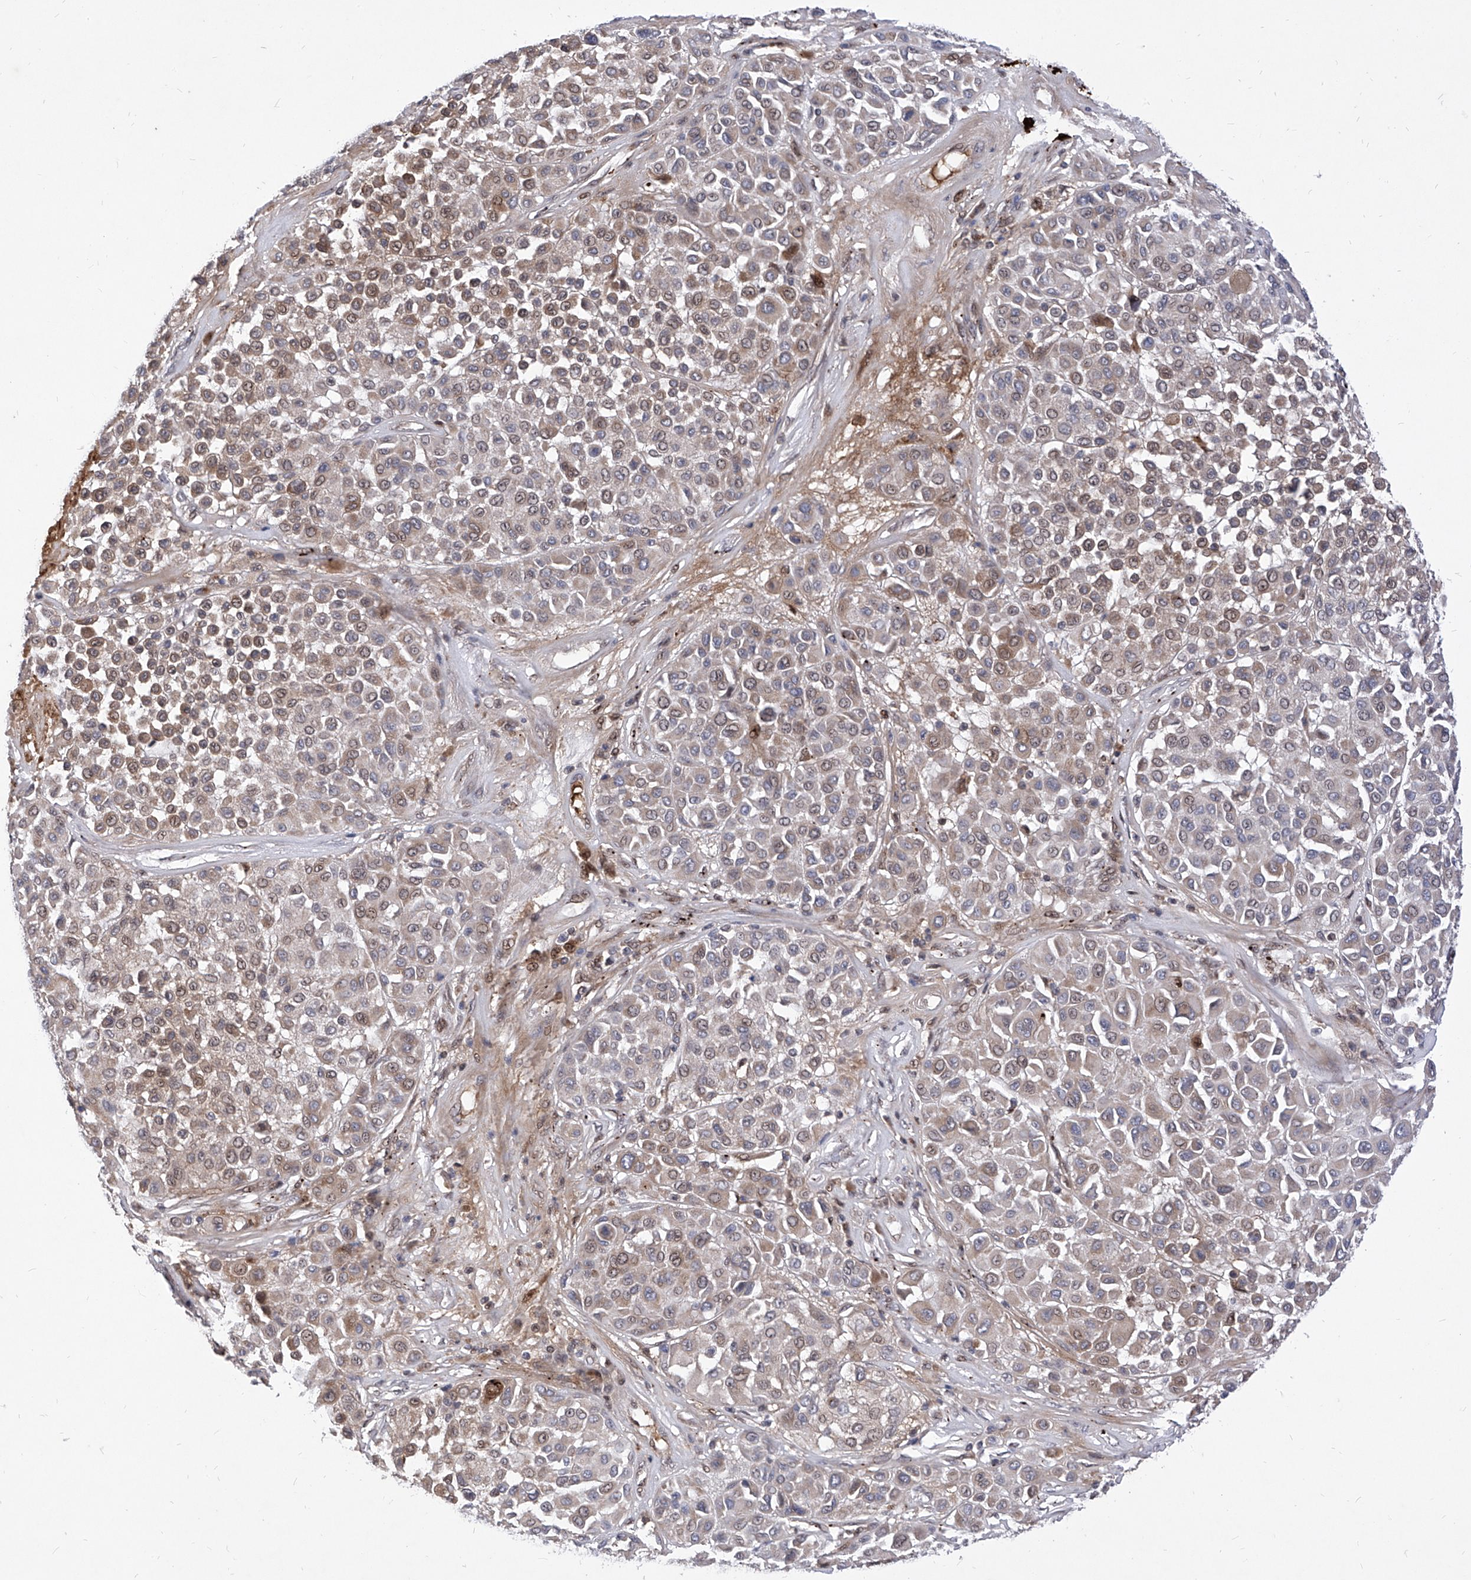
{"staining": {"intensity": "weak", "quantity": "25%-75%", "location": "cytoplasmic/membranous,nuclear"}, "tissue": "melanoma", "cell_type": "Tumor cells", "image_type": "cancer", "snomed": [{"axis": "morphology", "description": "Malignant melanoma, Metastatic site"}, {"axis": "topography", "description": "Soft tissue"}], "caption": "Immunohistochemistry of malignant melanoma (metastatic site) demonstrates low levels of weak cytoplasmic/membranous and nuclear staining in approximately 25%-75% of tumor cells.", "gene": "LGR4", "patient": {"sex": "male", "age": 41}}